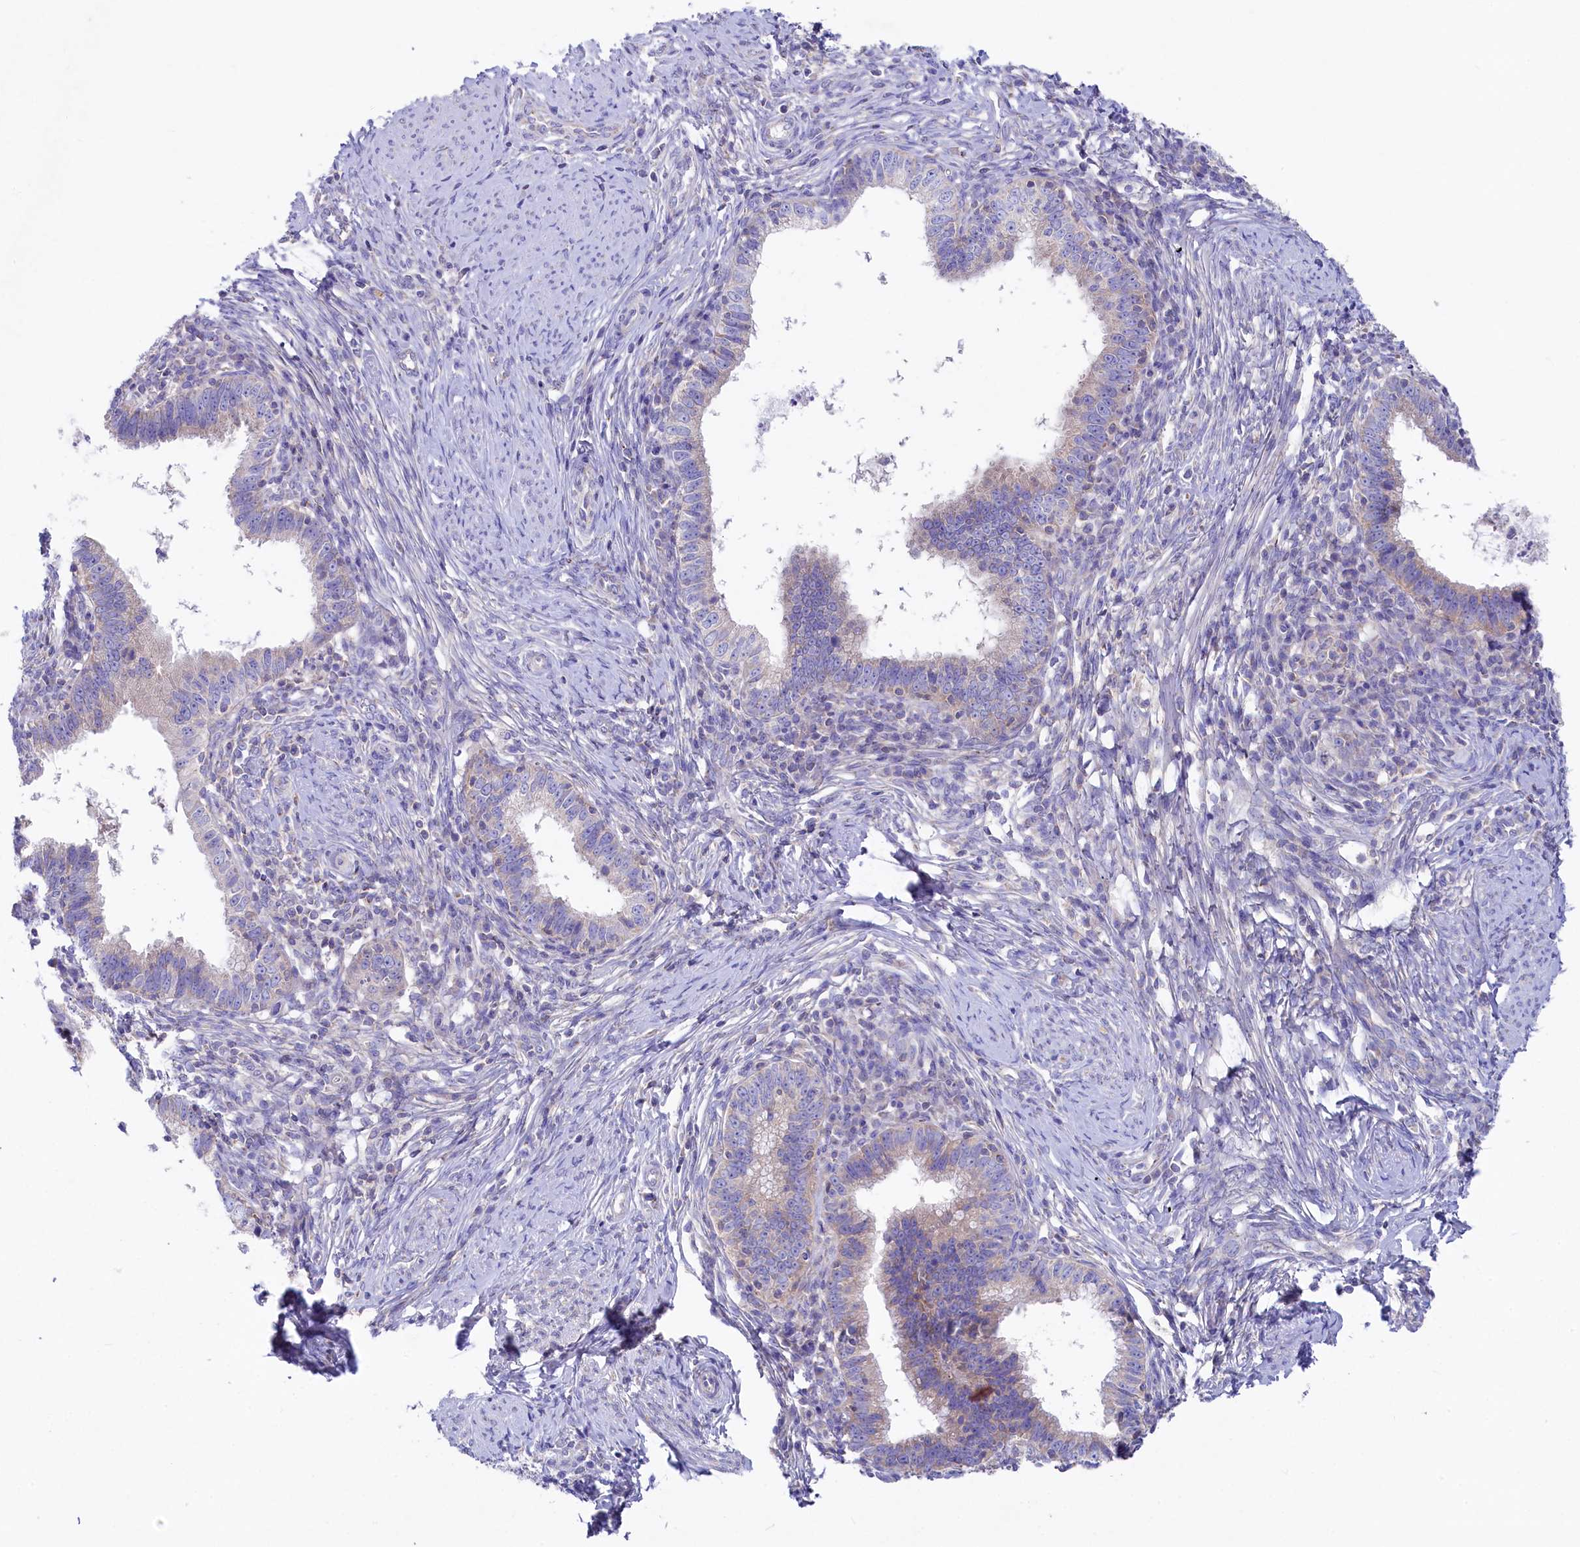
{"staining": {"intensity": "weak", "quantity": "25%-75%", "location": "cytoplasmic/membranous"}, "tissue": "cervical cancer", "cell_type": "Tumor cells", "image_type": "cancer", "snomed": [{"axis": "morphology", "description": "Adenocarcinoma, NOS"}, {"axis": "topography", "description": "Cervix"}], "caption": "Approximately 25%-75% of tumor cells in human cervical cancer reveal weak cytoplasmic/membranous protein expression as visualized by brown immunohistochemical staining.", "gene": "VPS26B", "patient": {"sex": "female", "age": 36}}